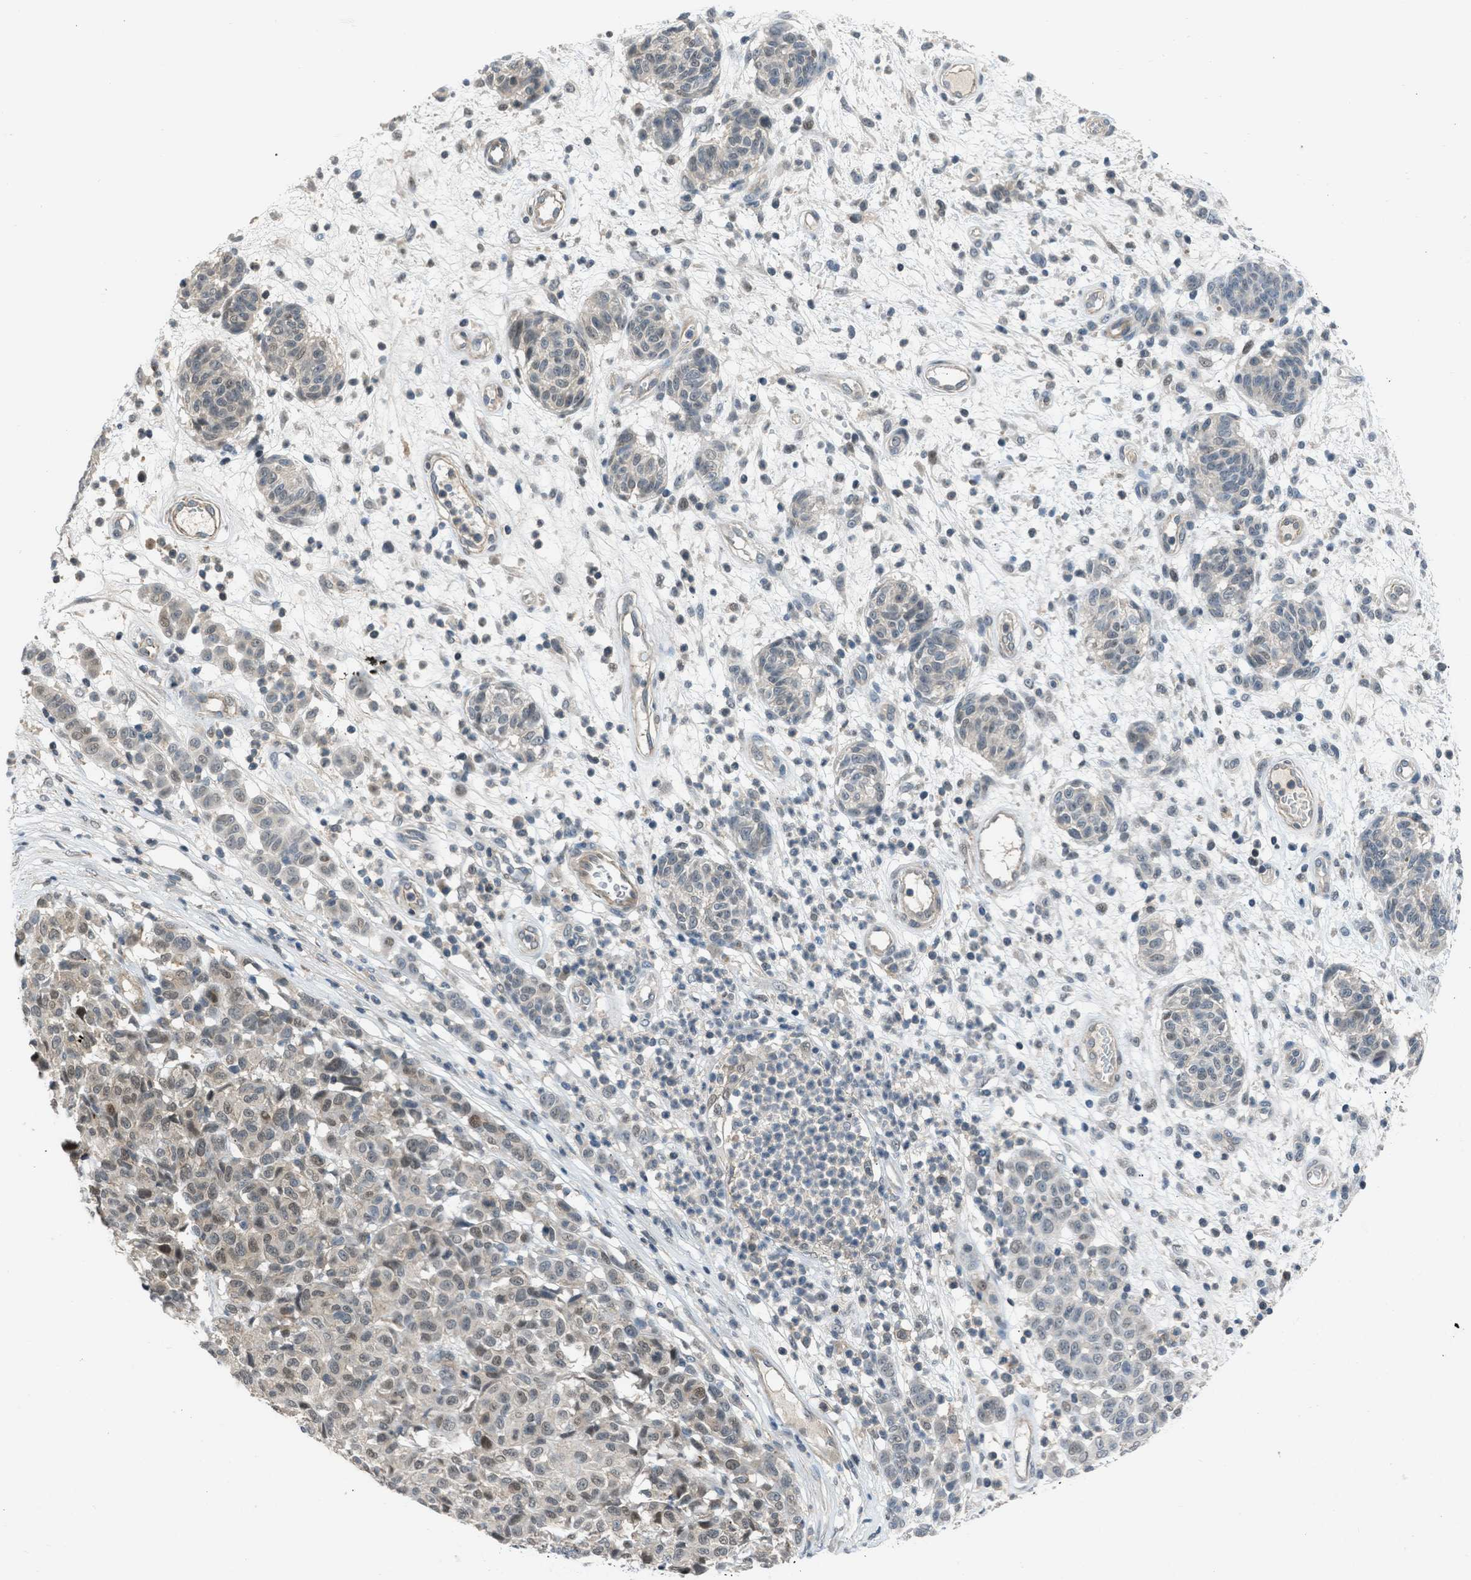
{"staining": {"intensity": "weak", "quantity": "25%-75%", "location": "cytoplasmic/membranous,nuclear"}, "tissue": "melanoma", "cell_type": "Tumor cells", "image_type": "cancer", "snomed": [{"axis": "morphology", "description": "Malignant melanoma, NOS"}, {"axis": "topography", "description": "Skin"}], "caption": "Immunohistochemical staining of human malignant melanoma displays low levels of weak cytoplasmic/membranous and nuclear positivity in approximately 25%-75% of tumor cells.", "gene": "TTBK2", "patient": {"sex": "male", "age": 59}}